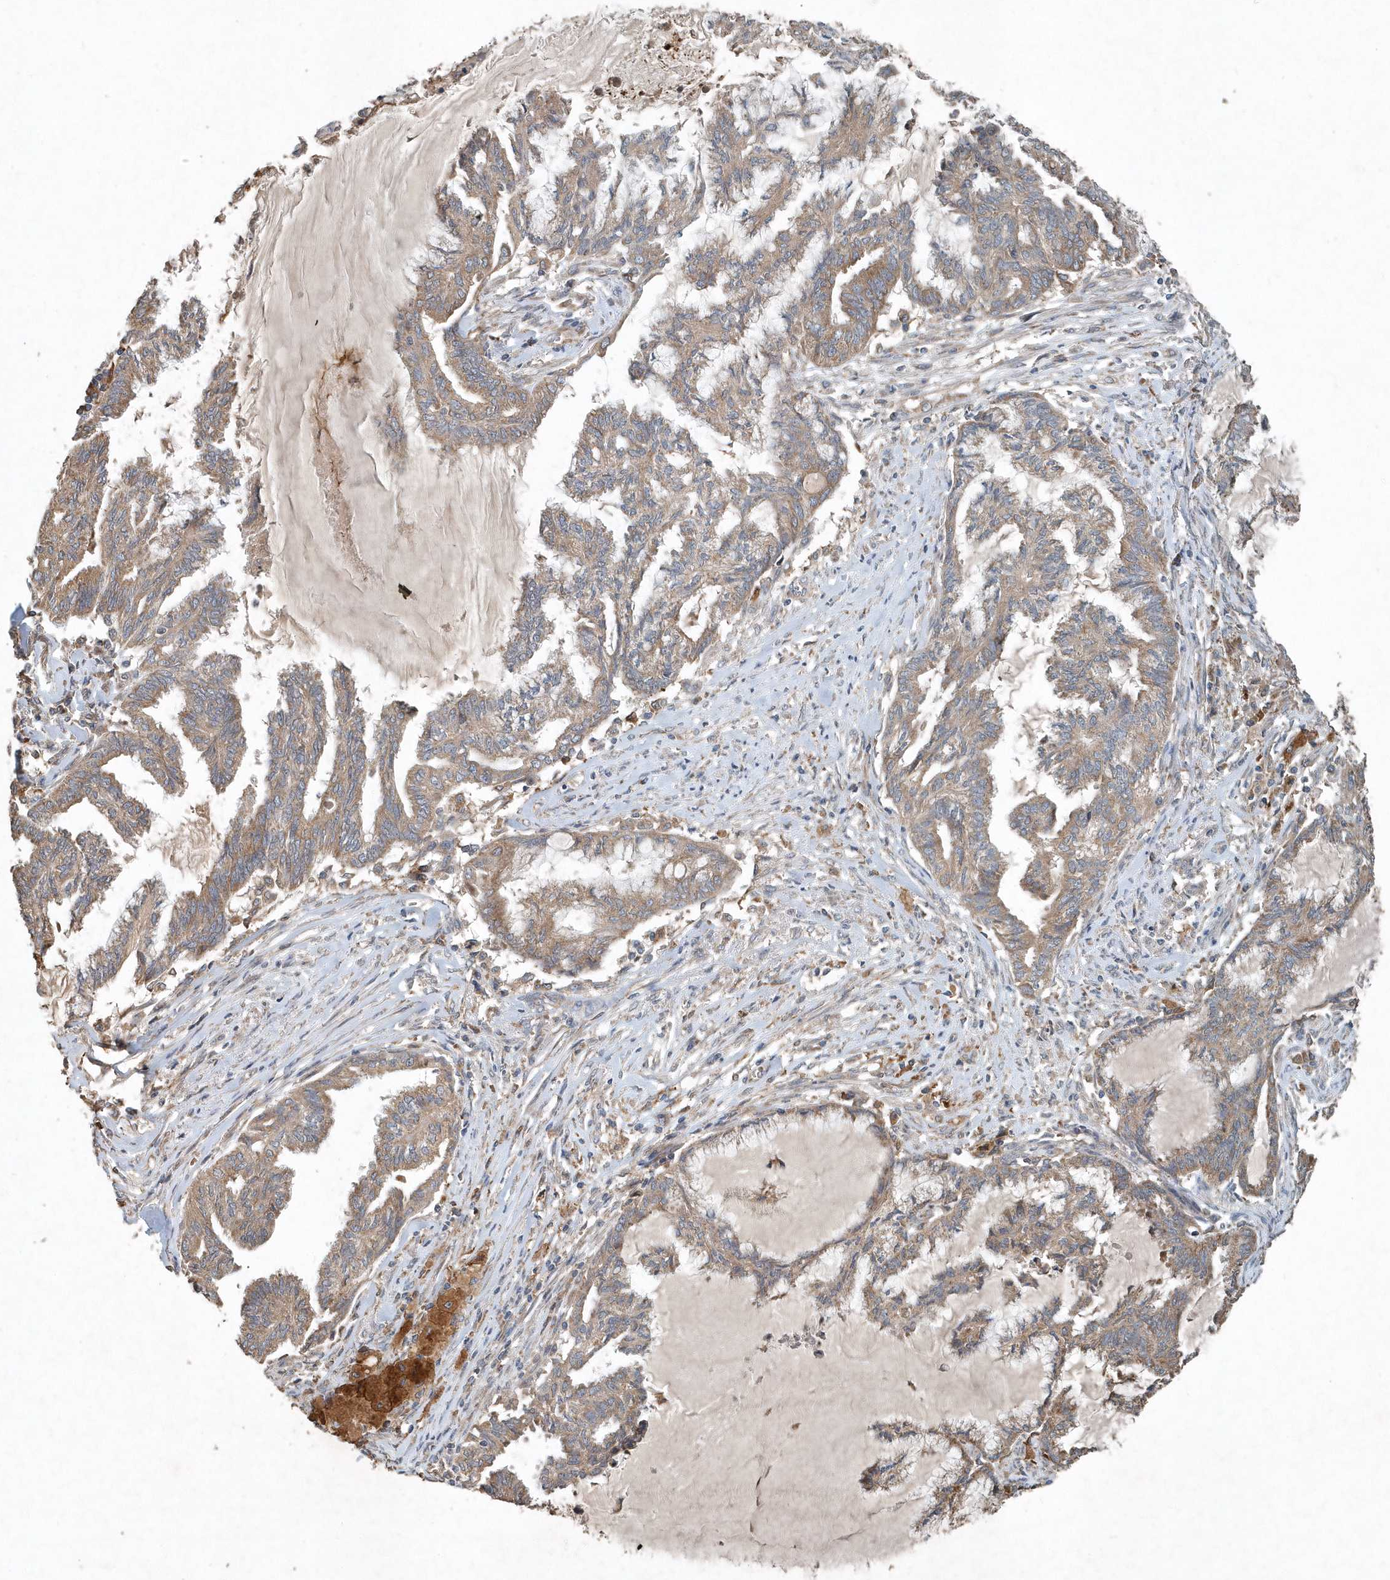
{"staining": {"intensity": "moderate", "quantity": ">75%", "location": "cytoplasmic/membranous"}, "tissue": "endometrial cancer", "cell_type": "Tumor cells", "image_type": "cancer", "snomed": [{"axis": "morphology", "description": "Adenocarcinoma, NOS"}, {"axis": "topography", "description": "Endometrium"}], "caption": "The immunohistochemical stain shows moderate cytoplasmic/membranous staining in tumor cells of adenocarcinoma (endometrial) tissue. (IHC, brightfield microscopy, high magnification).", "gene": "SCFD2", "patient": {"sex": "female", "age": 86}}